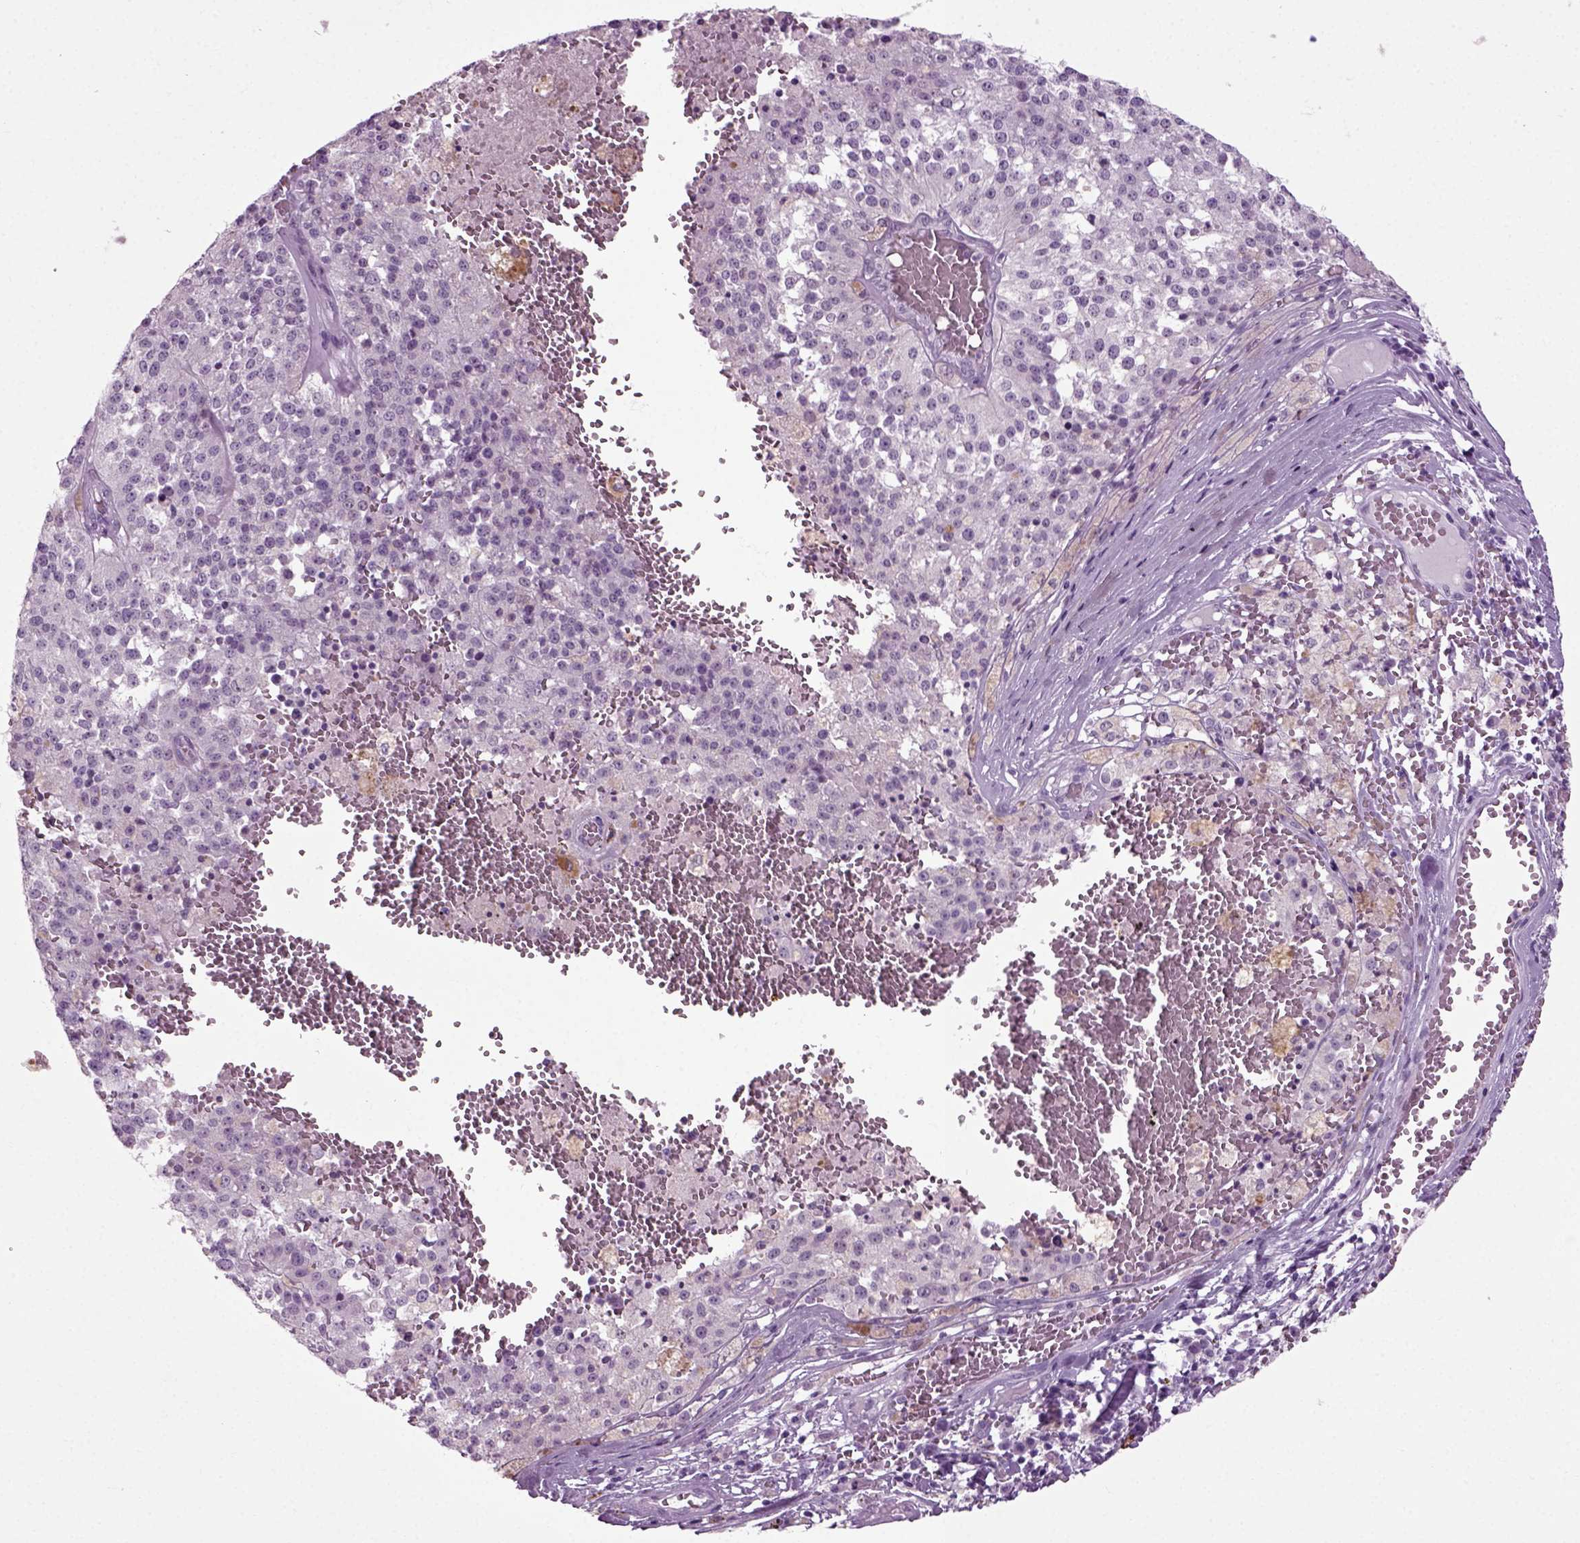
{"staining": {"intensity": "negative", "quantity": "none", "location": "none"}, "tissue": "melanoma", "cell_type": "Tumor cells", "image_type": "cancer", "snomed": [{"axis": "morphology", "description": "Malignant melanoma, Metastatic site"}, {"axis": "topography", "description": "Lymph node"}], "caption": "A histopathology image of malignant melanoma (metastatic site) stained for a protein exhibits no brown staining in tumor cells.", "gene": "ZC2HC1C", "patient": {"sex": "female", "age": 64}}